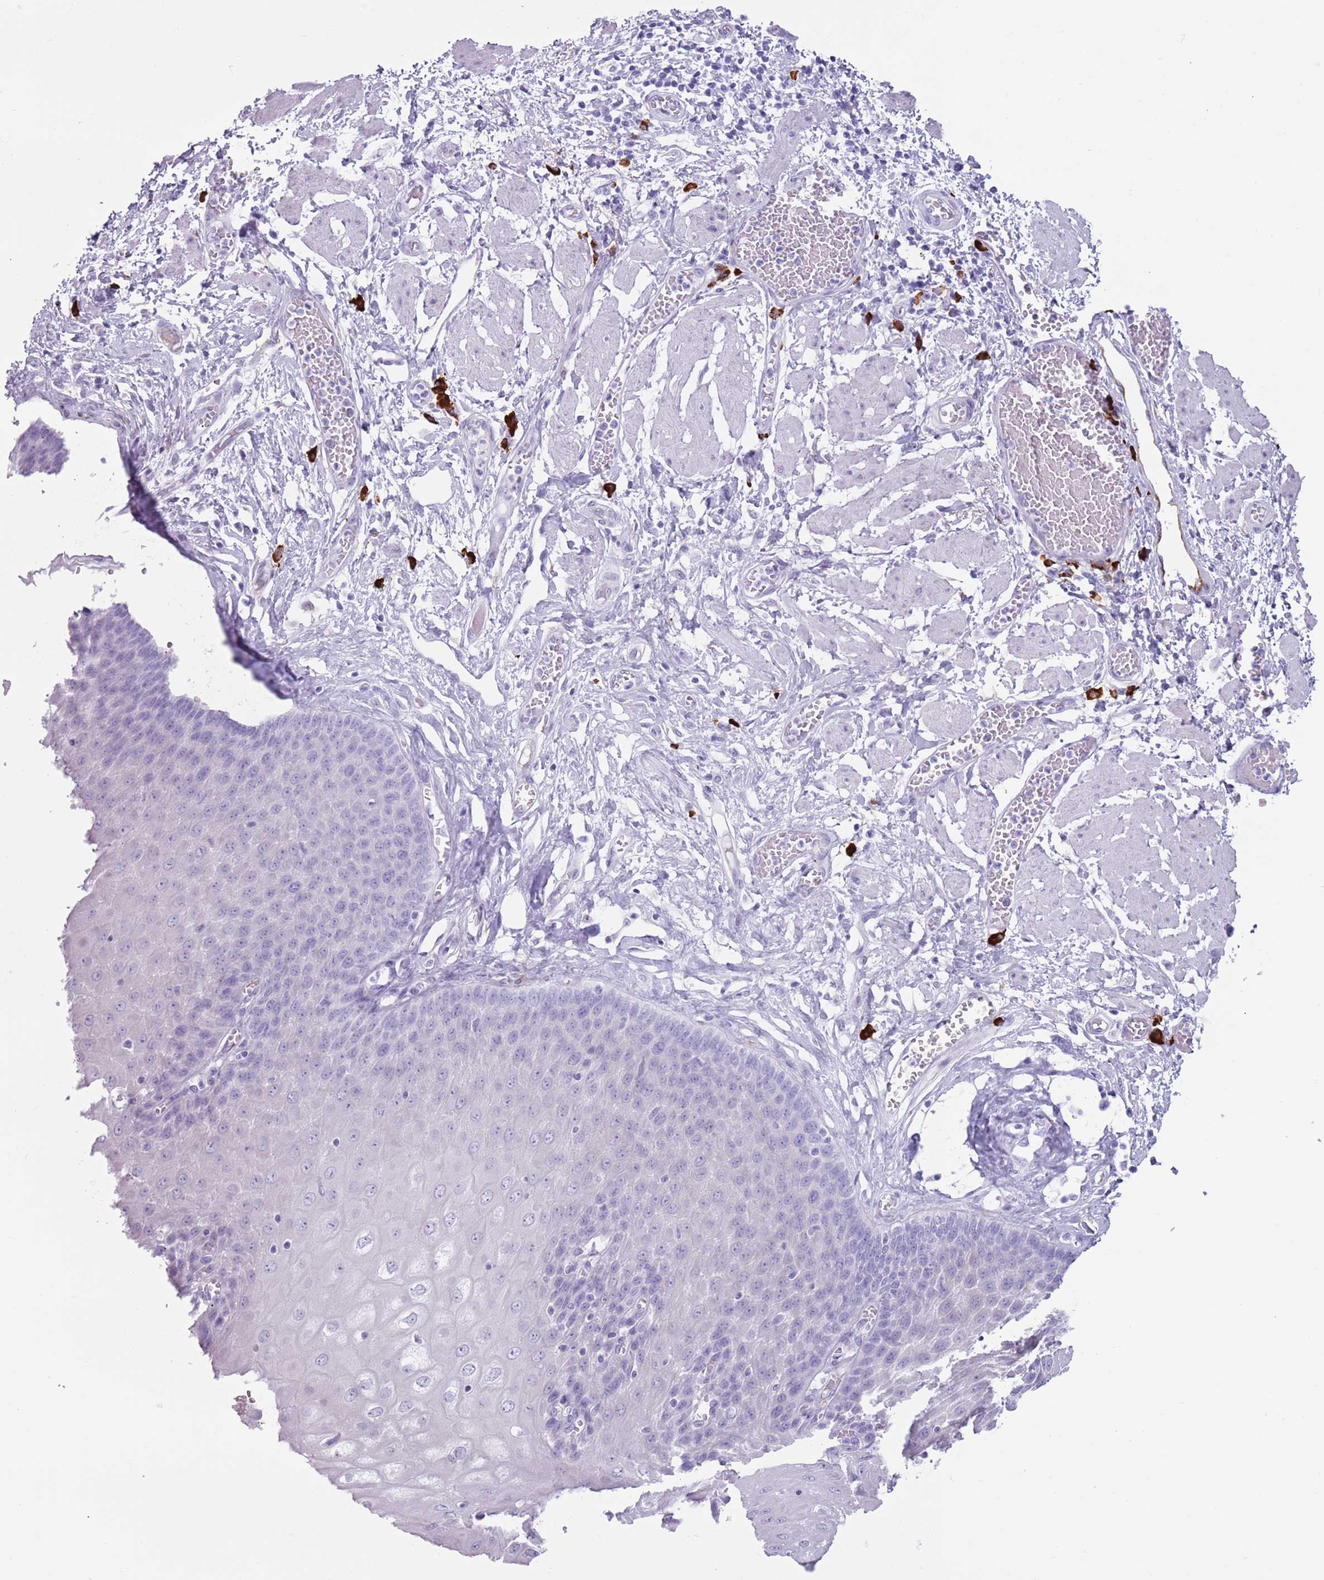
{"staining": {"intensity": "negative", "quantity": "none", "location": "none"}, "tissue": "esophagus", "cell_type": "Squamous epithelial cells", "image_type": "normal", "snomed": [{"axis": "morphology", "description": "Normal tissue, NOS"}, {"axis": "topography", "description": "Esophagus"}], "caption": "Squamous epithelial cells show no significant staining in unremarkable esophagus. Brightfield microscopy of IHC stained with DAB (3,3'-diaminobenzidine) (brown) and hematoxylin (blue), captured at high magnification.", "gene": "ENSG00000263020", "patient": {"sex": "male", "age": 60}}